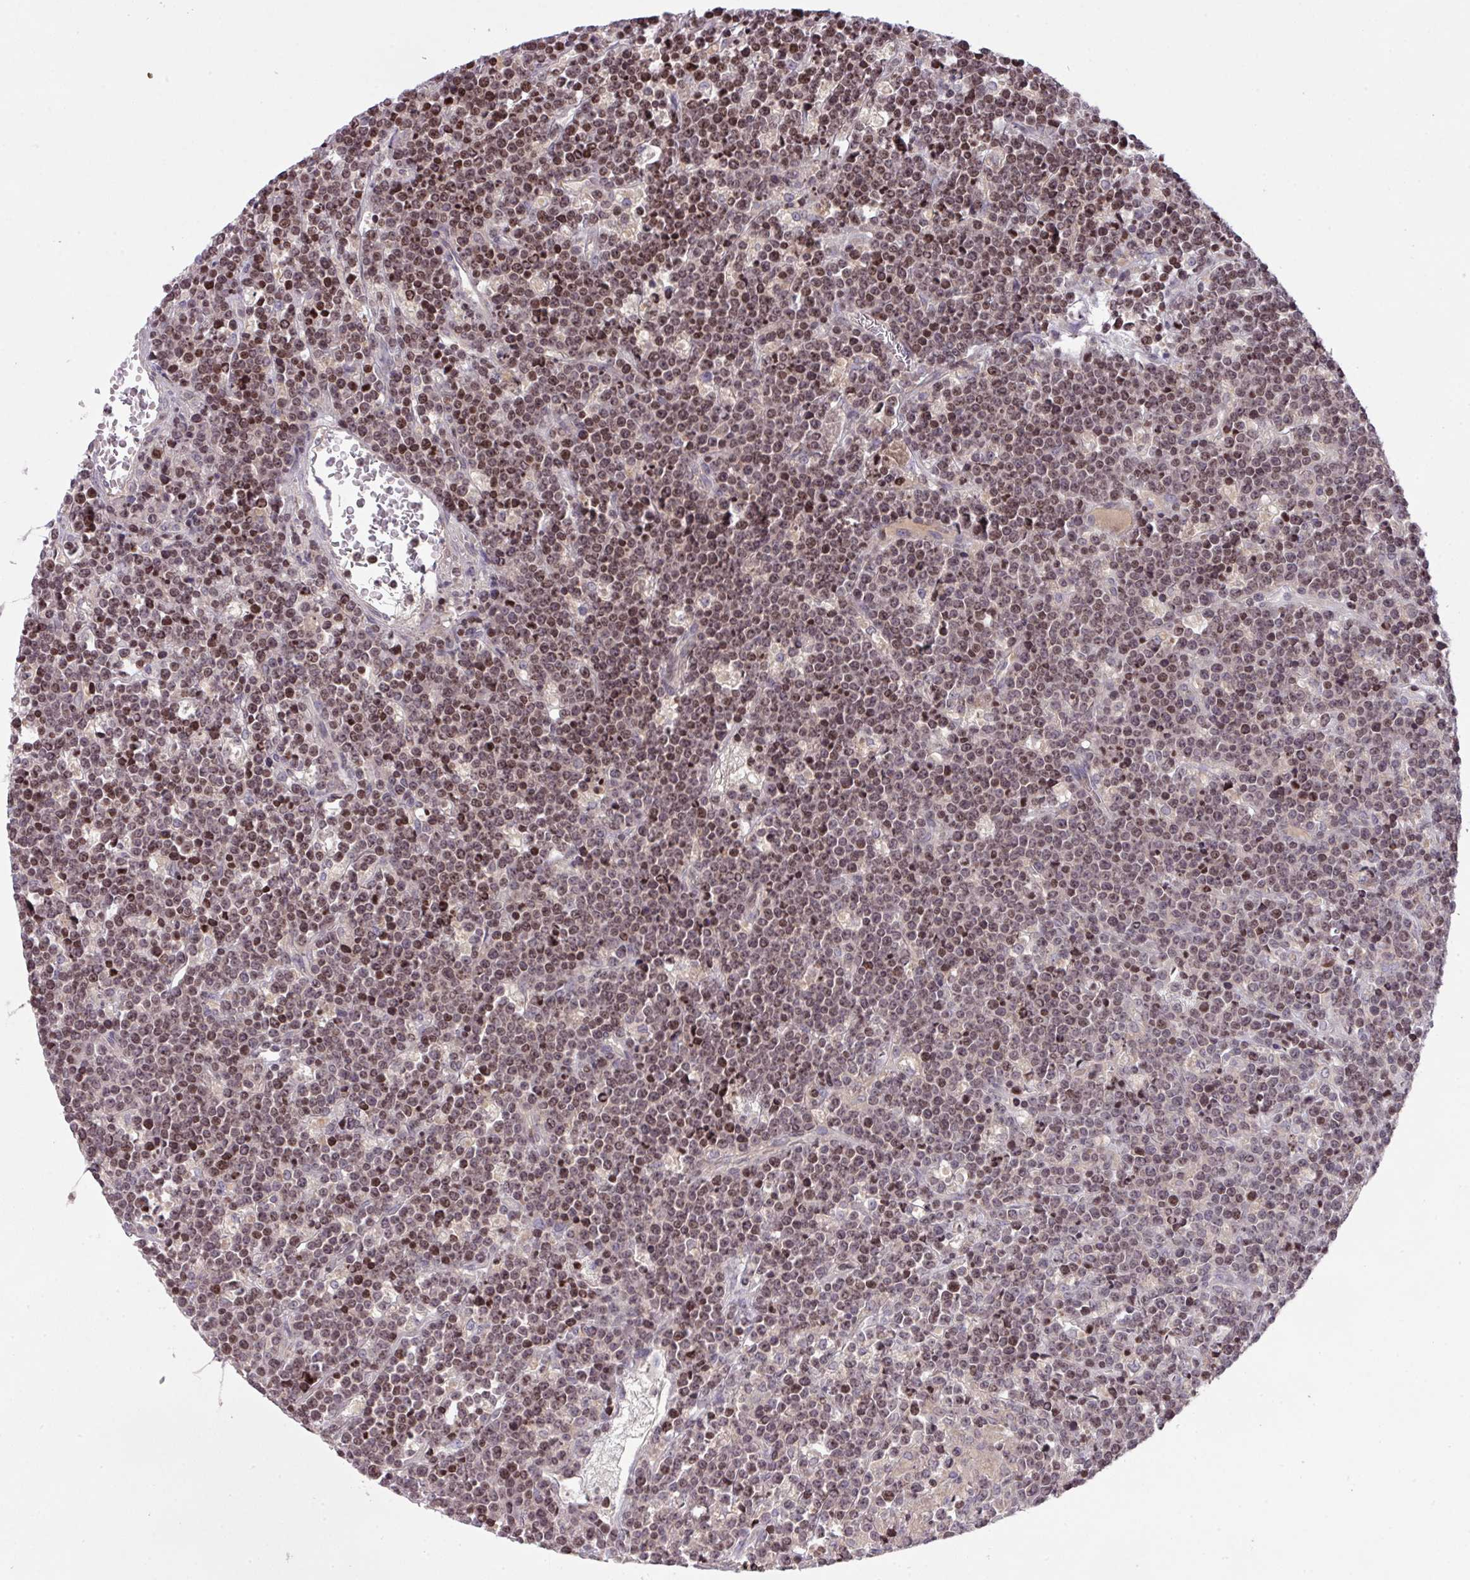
{"staining": {"intensity": "moderate", "quantity": ">75%", "location": "nuclear"}, "tissue": "lymphoma", "cell_type": "Tumor cells", "image_type": "cancer", "snomed": [{"axis": "morphology", "description": "Malignant lymphoma, non-Hodgkin's type, High grade"}, {"axis": "topography", "description": "Ovary"}], "caption": "IHC of lymphoma displays medium levels of moderate nuclear staining in about >75% of tumor cells. The staining was performed using DAB (3,3'-diaminobenzidine) to visualize the protein expression in brown, while the nuclei were stained in blue with hematoxylin (Magnification: 20x).", "gene": "ZNF394", "patient": {"sex": "female", "age": 56}}